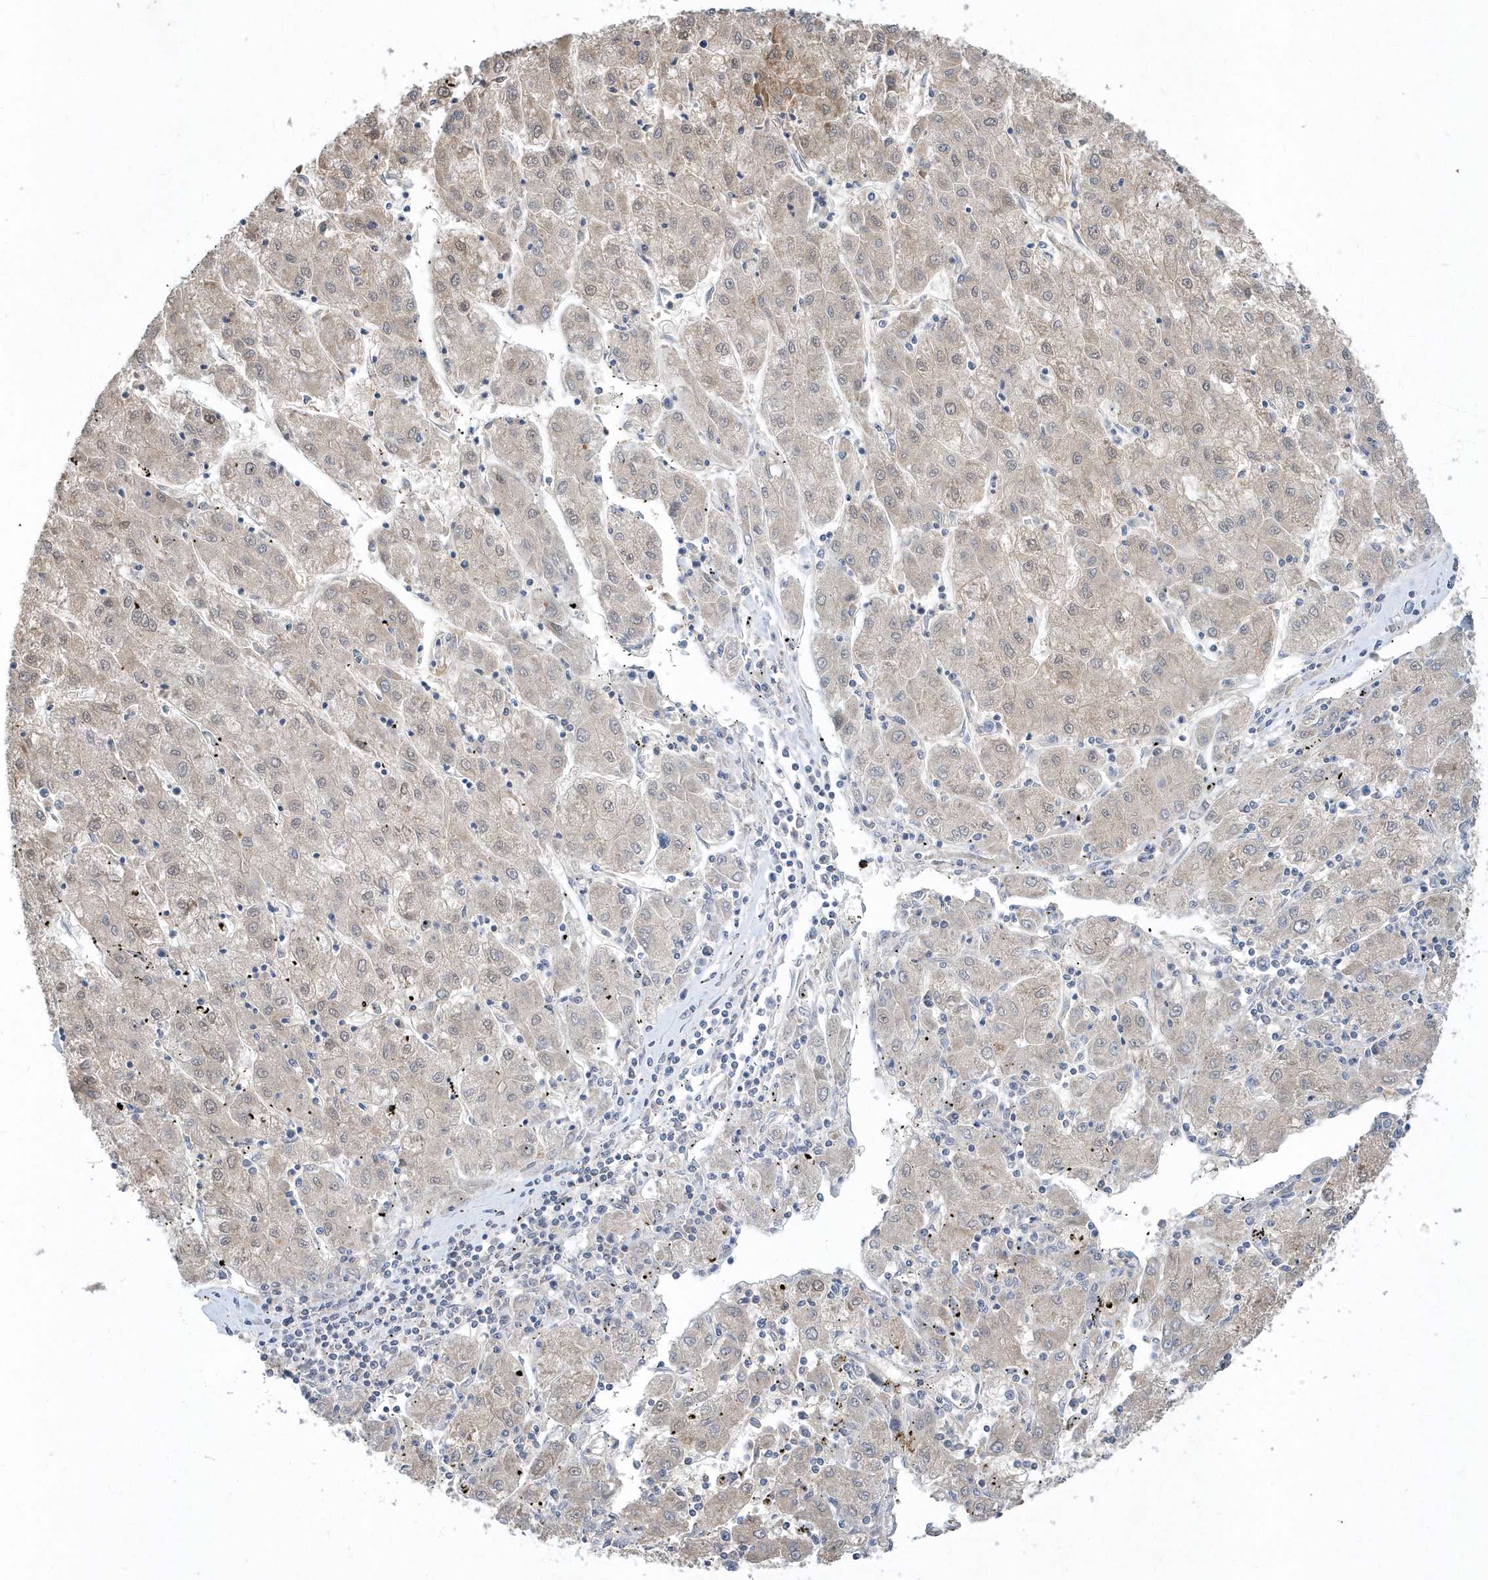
{"staining": {"intensity": "weak", "quantity": ">75%", "location": "cytoplasmic/membranous,nuclear"}, "tissue": "liver cancer", "cell_type": "Tumor cells", "image_type": "cancer", "snomed": [{"axis": "morphology", "description": "Carcinoma, Hepatocellular, NOS"}, {"axis": "topography", "description": "Liver"}], "caption": "About >75% of tumor cells in liver hepatocellular carcinoma reveal weak cytoplasmic/membranous and nuclear protein expression as visualized by brown immunohistochemical staining.", "gene": "AKR7A2", "patient": {"sex": "male", "age": 72}}